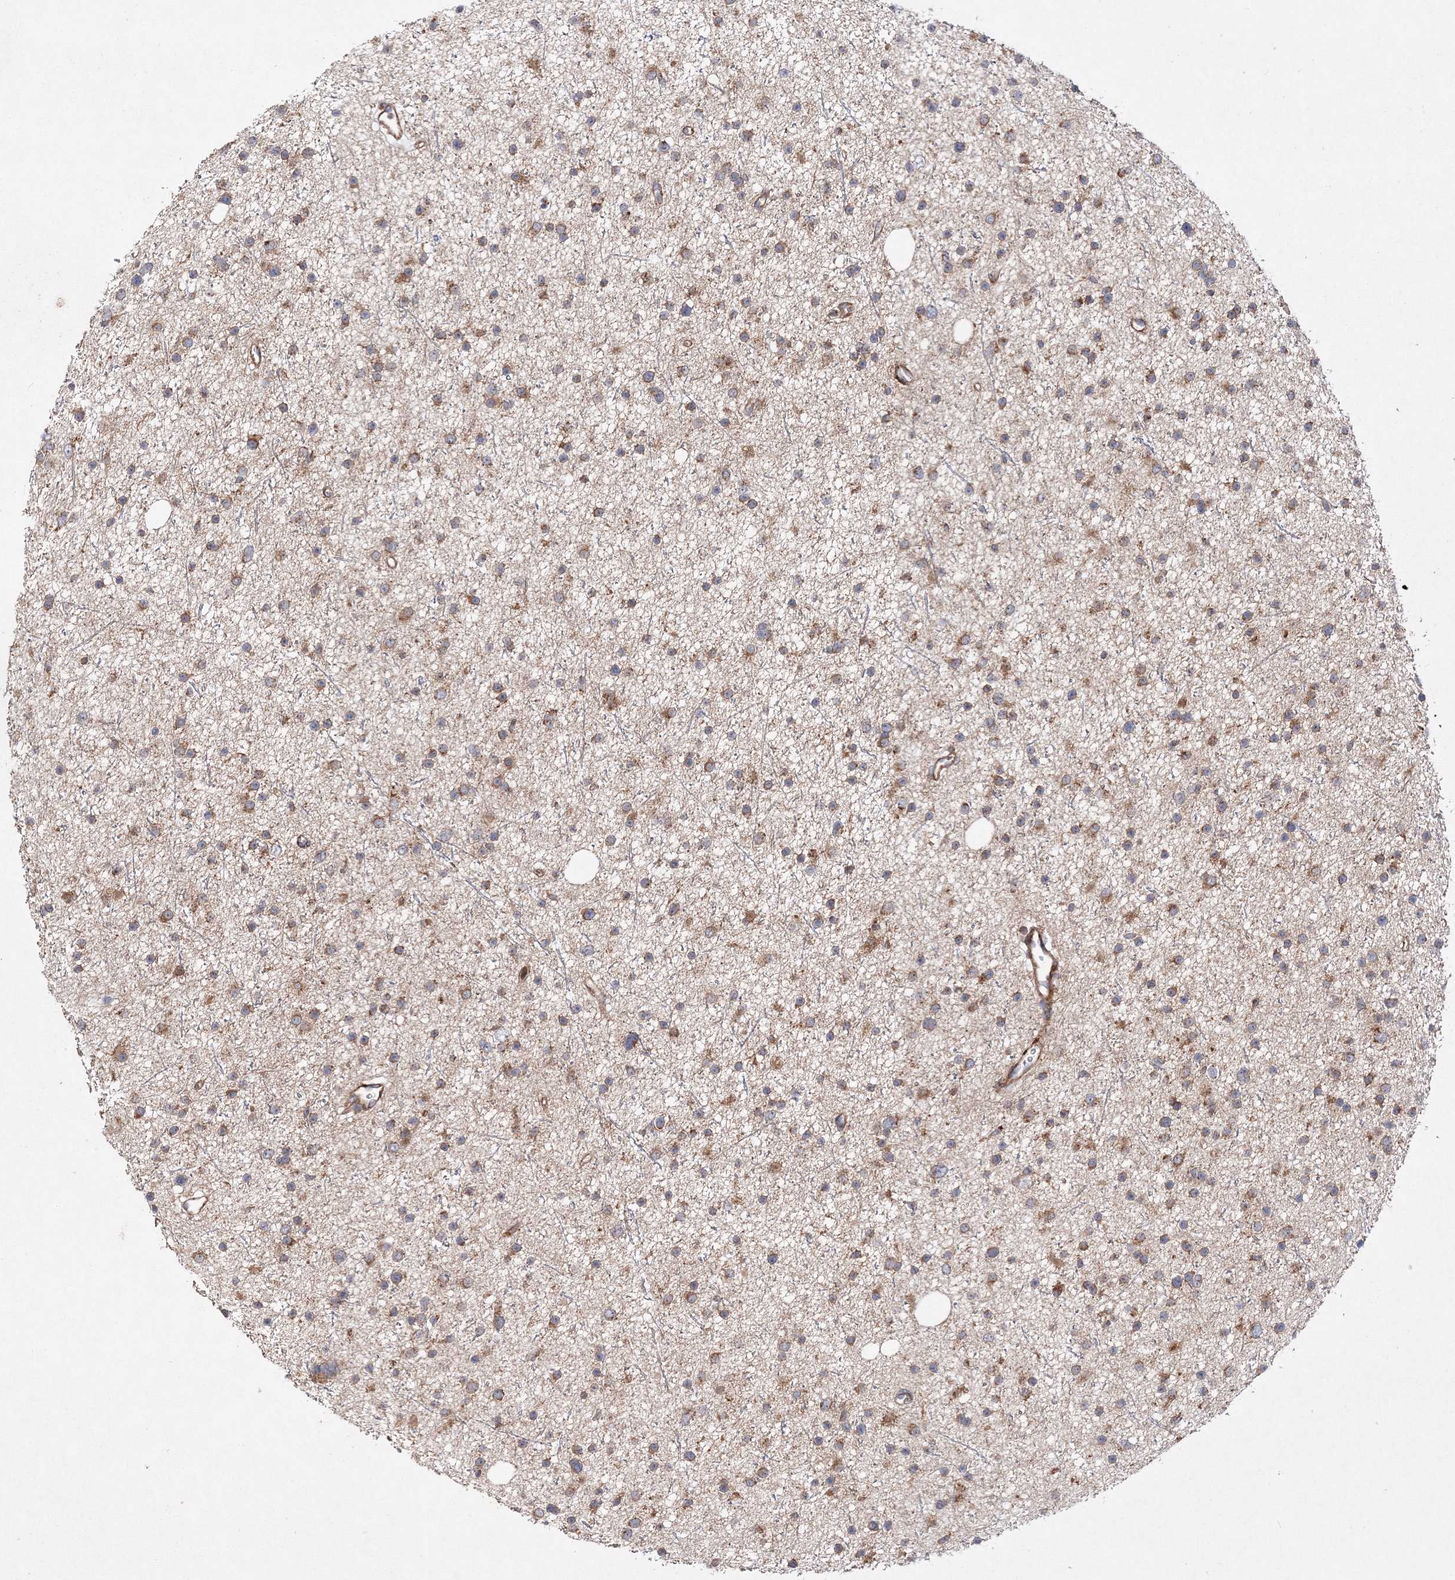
{"staining": {"intensity": "moderate", "quantity": "25%-75%", "location": "cytoplasmic/membranous"}, "tissue": "glioma", "cell_type": "Tumor cells", "image_type": "cancer", "snomed": [{"axis": "morphology", "description": "Glioma, malignant, Low grade"}, {"axis": "topography", "description": "Cerebral cortex"}], "caption": "This micrograph exhibits IHC staining of glioma, with medium moderate cytoplasmic/membranous positivity in about 25%-75% of tumor cells.", "gene": "DNAJC13", "patient": {"sex": "female", "age": 39}}